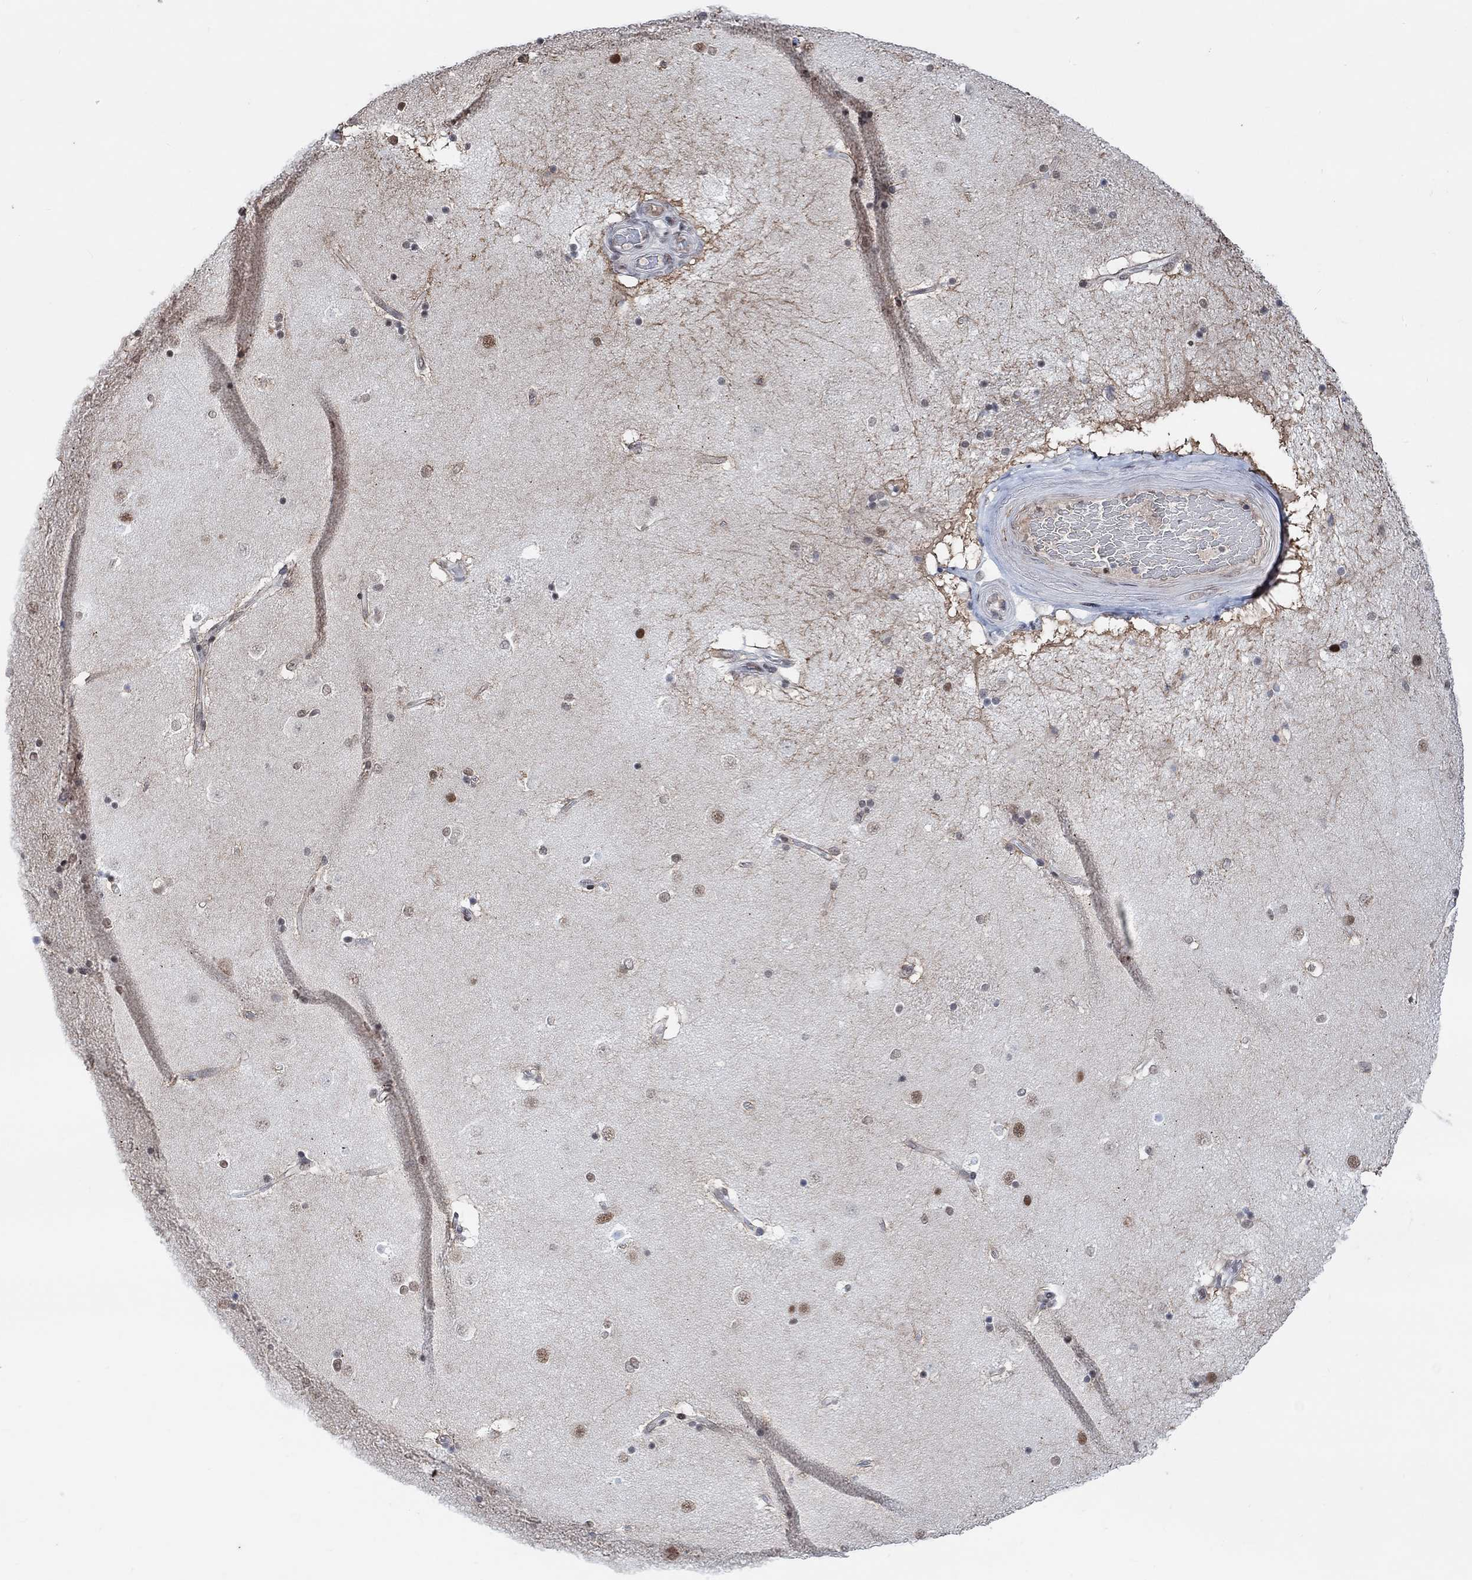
{"staining": {"intensity": "moderate", "quantity": "<25%", "location": "nuclear"}, "tissue": "caudate", "cell_type": "Glial cells", "image_type": "normal", "snomed": [{"axis": "morphology", "description": "Normal tissue, NOS"}, {"axis": "topography", "description": "Lateral ventricle wall"}], "caption": "Immunohistochemistry staining of unremarkable caudate, which exhibits low levels of moderate nuclear expression in about <25% of glial cells indicating moderate nuclear protein expression. The staining was performed using DAB (brown) for protein detection and nuclei were counterstained in hematoxylin (blue).", "gene": "USP39", "patient": {"sex": "male", "age": 51}}